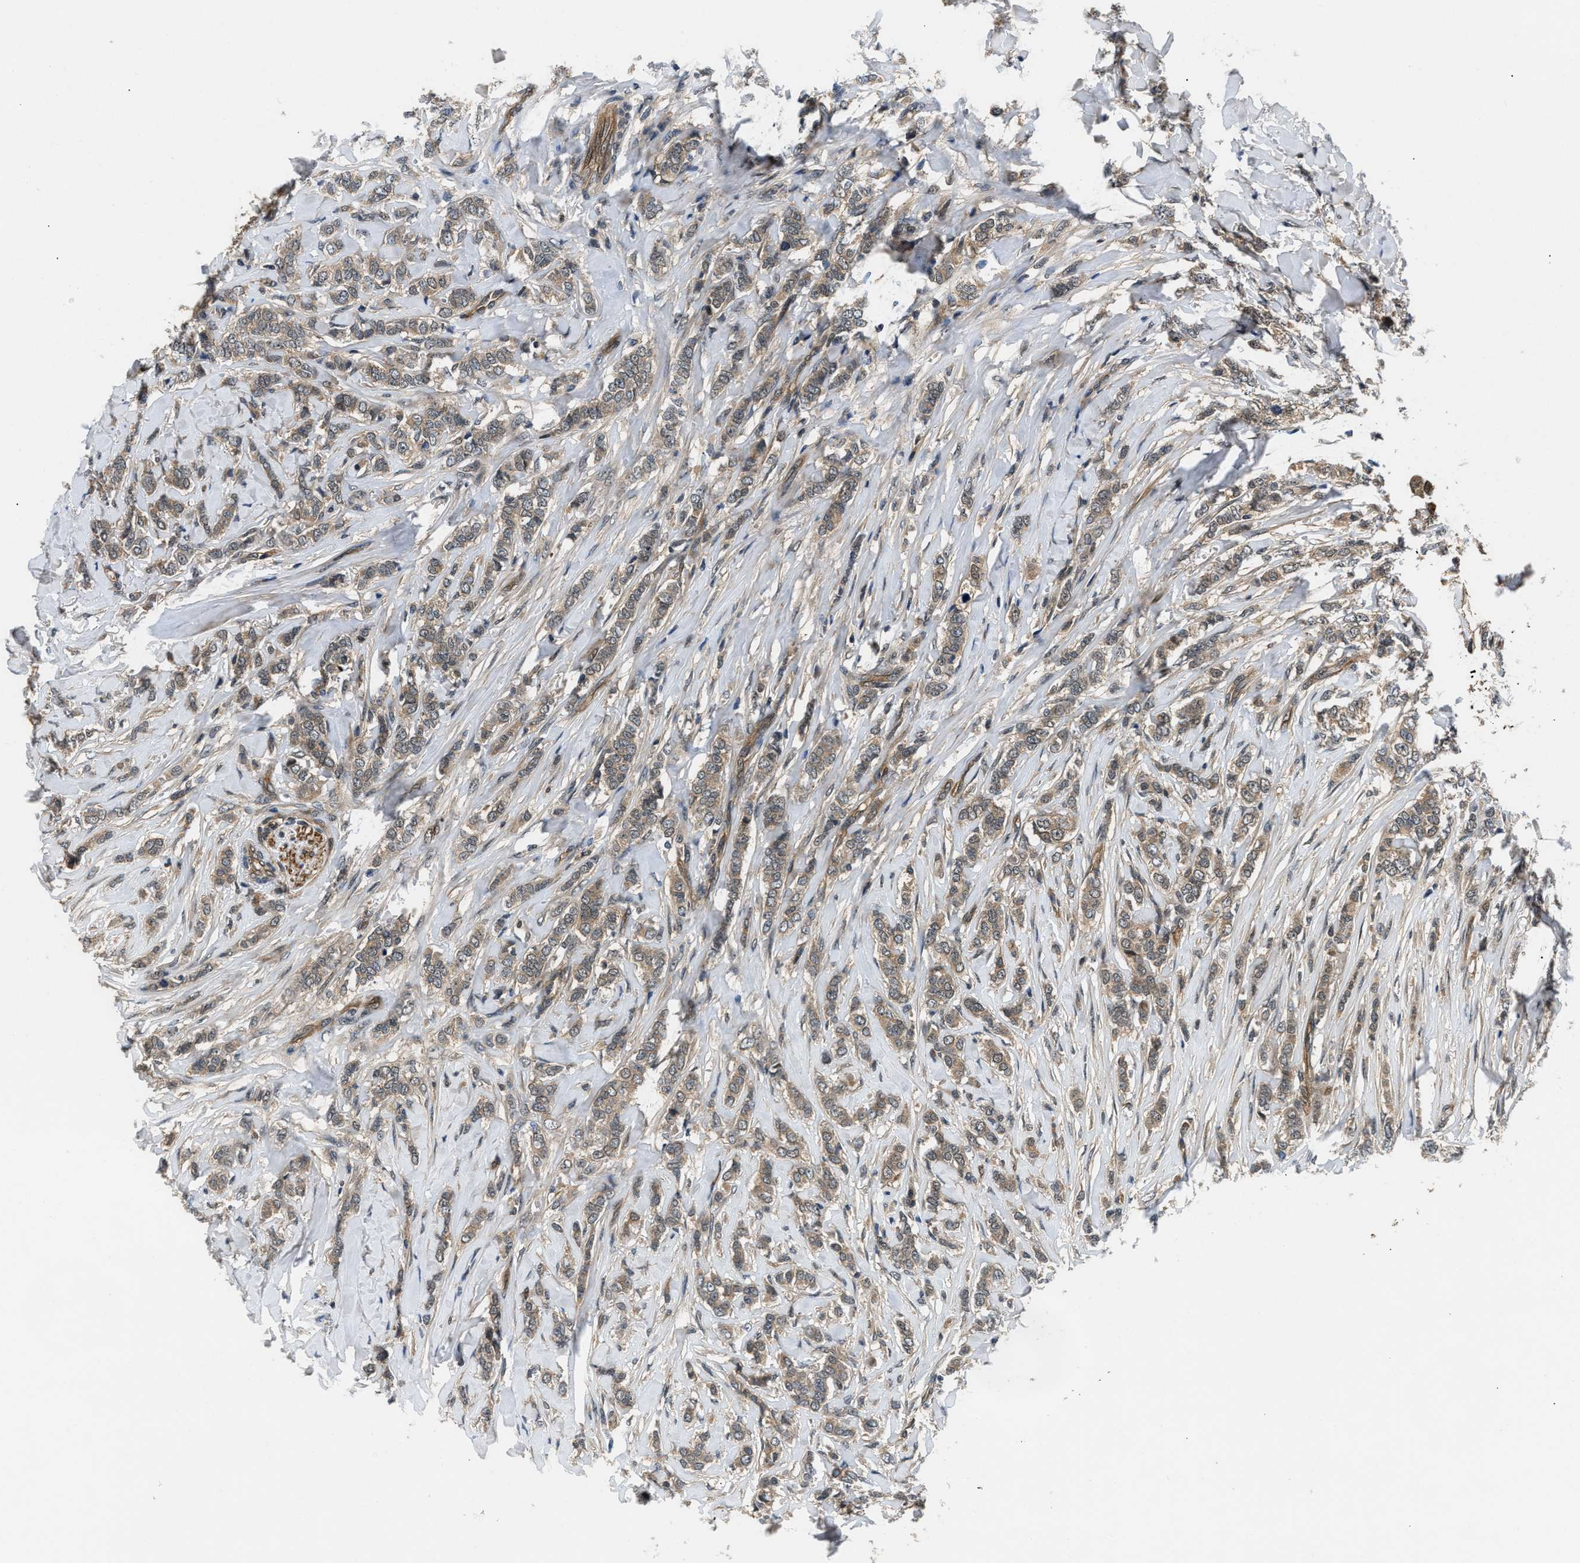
{"staining": {"intensity": "weak", "quantity": ">75%", "location": "cytoplasmic/membranous"}, "tissue": "breast cancer", "cell_type": "Tumor cells", "image_type": "cancer", "snomed": [{"axis": "morphology", "description": "Lobular carcinoma"}, {"axis": "topography", "description": "Skin"}, {"axis": "topography", "description": "Breast"}], "caption": "Tumor cells reveal low levels of weak cytoplasmic/membranous positivity in approximately >75% of cells in human breast lobular carcinoma. (IHC, brightfield microscopy, high magnification).", "gene": "COPS2", "patient": {"sex": "female", "age": 46}}